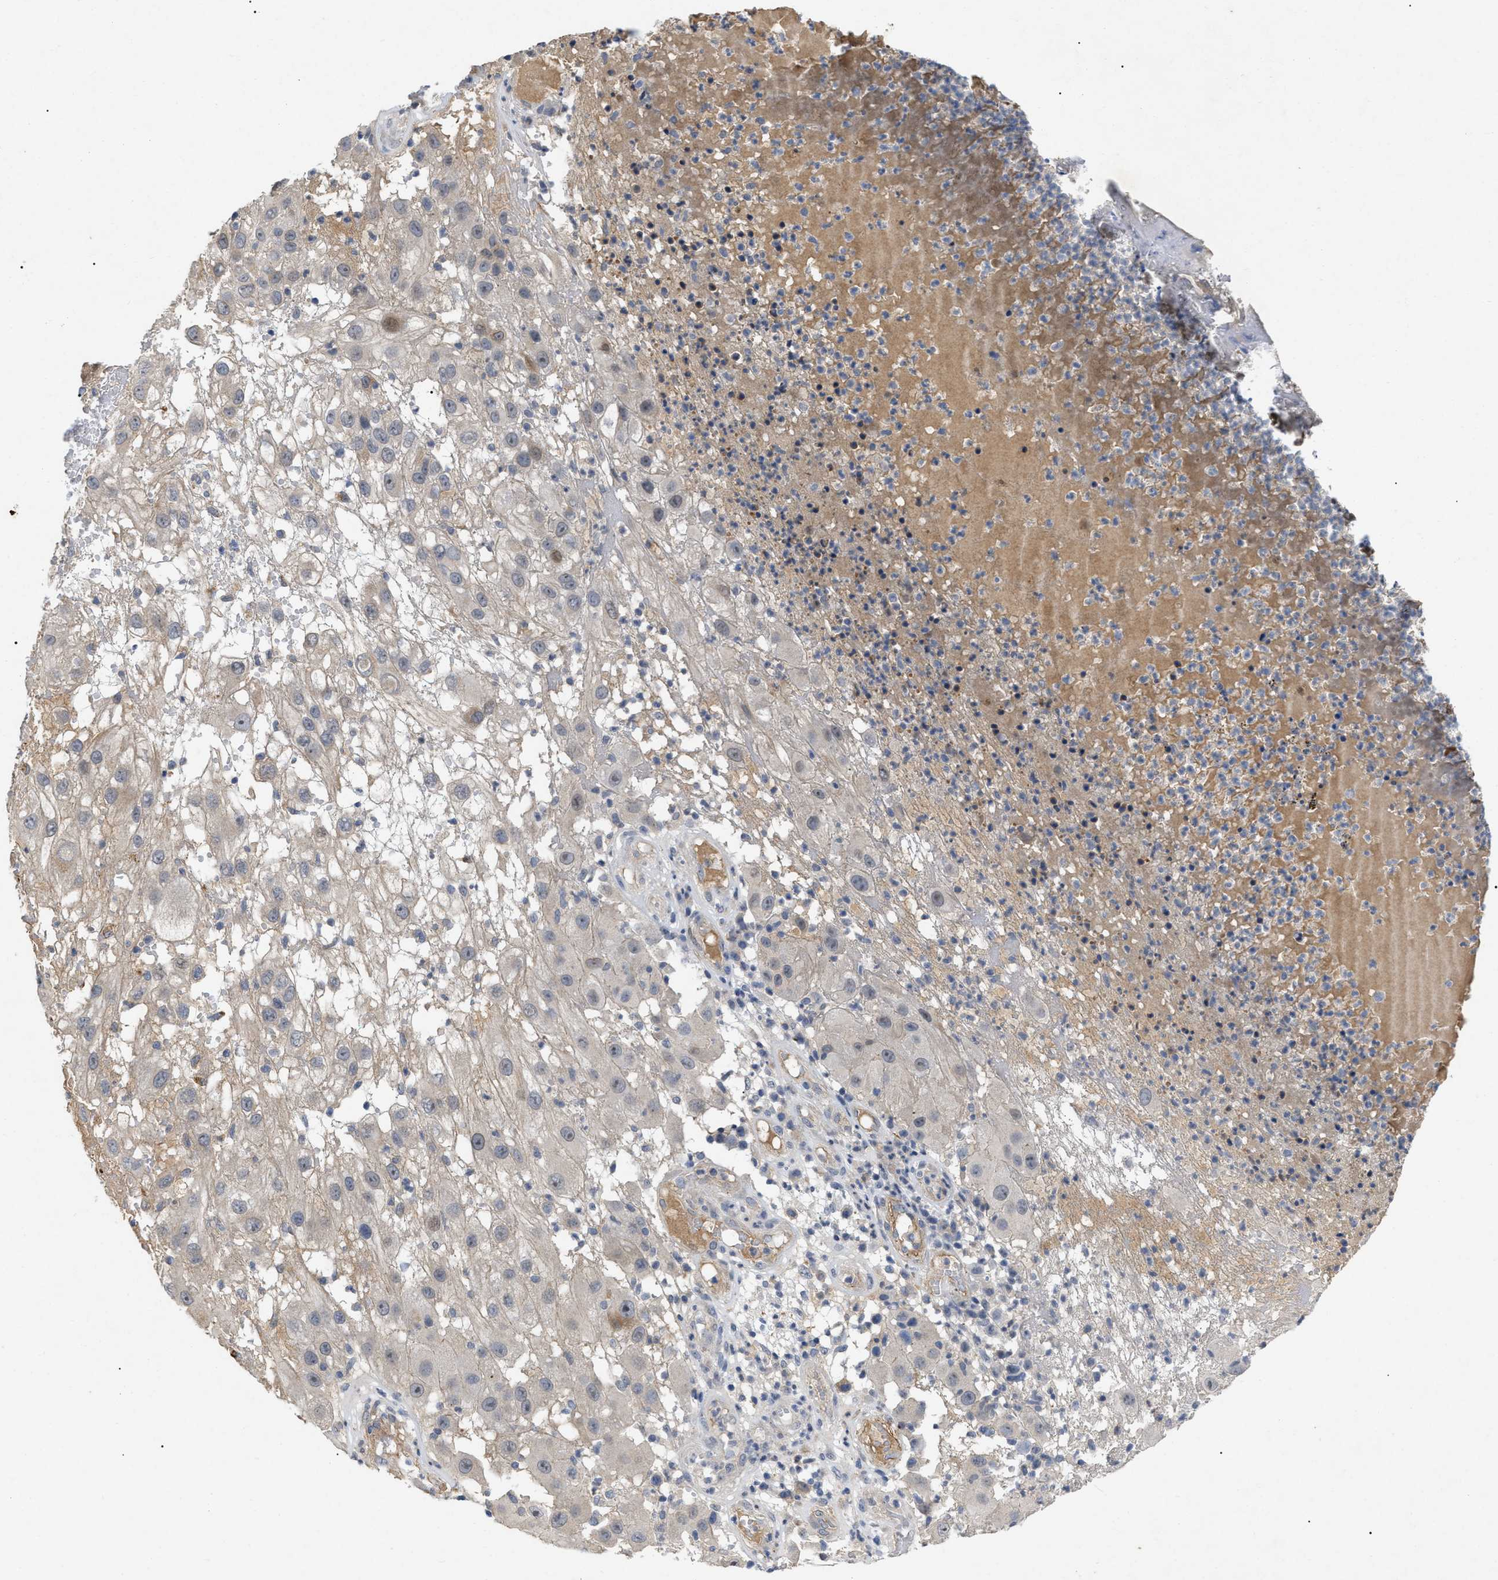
{"staining": {"intensity": "weak", "quantity": "<25%", "location": "nuclear"}, "tissue": "melanoma", "cell_type": "Tumor cells", "image_type": "cancer", "snomed": [{"axis": "morphology", "description": "Malignant melanoma, NOS"}, {"axis": "topography", "description": "Skin"}], "caption": "This is a micrograph of immunohistochemistry (IHC) staining of malignant melanoma, which shows no staining in tumor cells.", "gene": "ST6GALNAC6", "patient": {"sex": "female", "age": 81}}